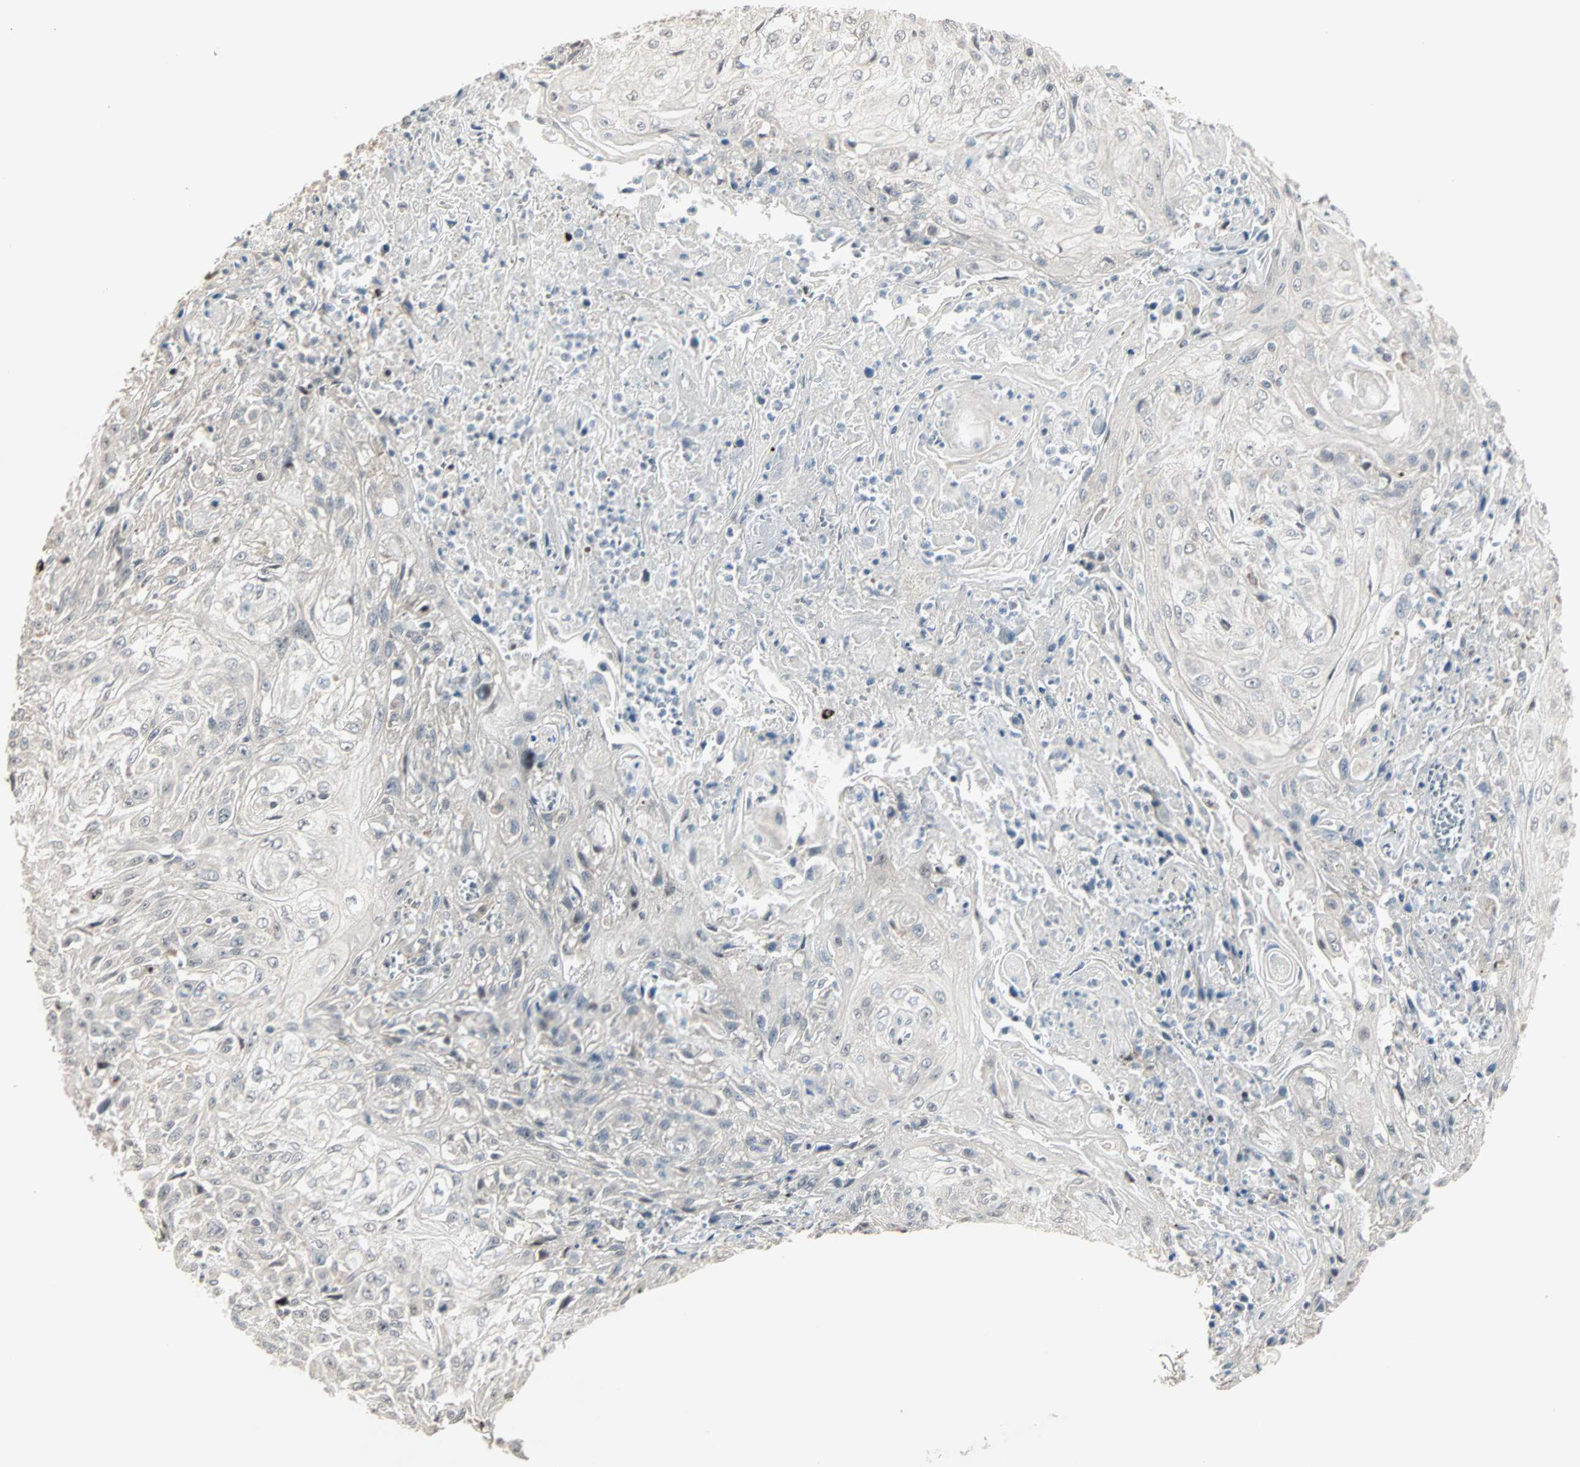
{"staining": {"intensity": "negative", "quantity": "none", "location": "none"}, "tissue": "skin cancer", "cell_type": "Tumor cells", "image_type": "cancer", "snomed": [{"axis": "morphology", "description": "Squamous cell carcinoma, NOS"}, {"axis": "morphology", "description": "Squamous cell carcinoma, metastatic, NOS"}, {"axis": "topography", "description": "Skin"}, {"axis": "topography", "description": "Lymph node"}], "caption": "High magnification brightfield microscopy of skin cancer (squamous cell carcinoma) stained with DAB (brown) and counterstained with hematoxylin (blue): tumor cells show no significant positivity. (Brightfield microscopy of DAB immunohistochemistry (IHC) at high magnification).", "gene": "KDM4A", "patient": {"sex": "male", "age": 75}}